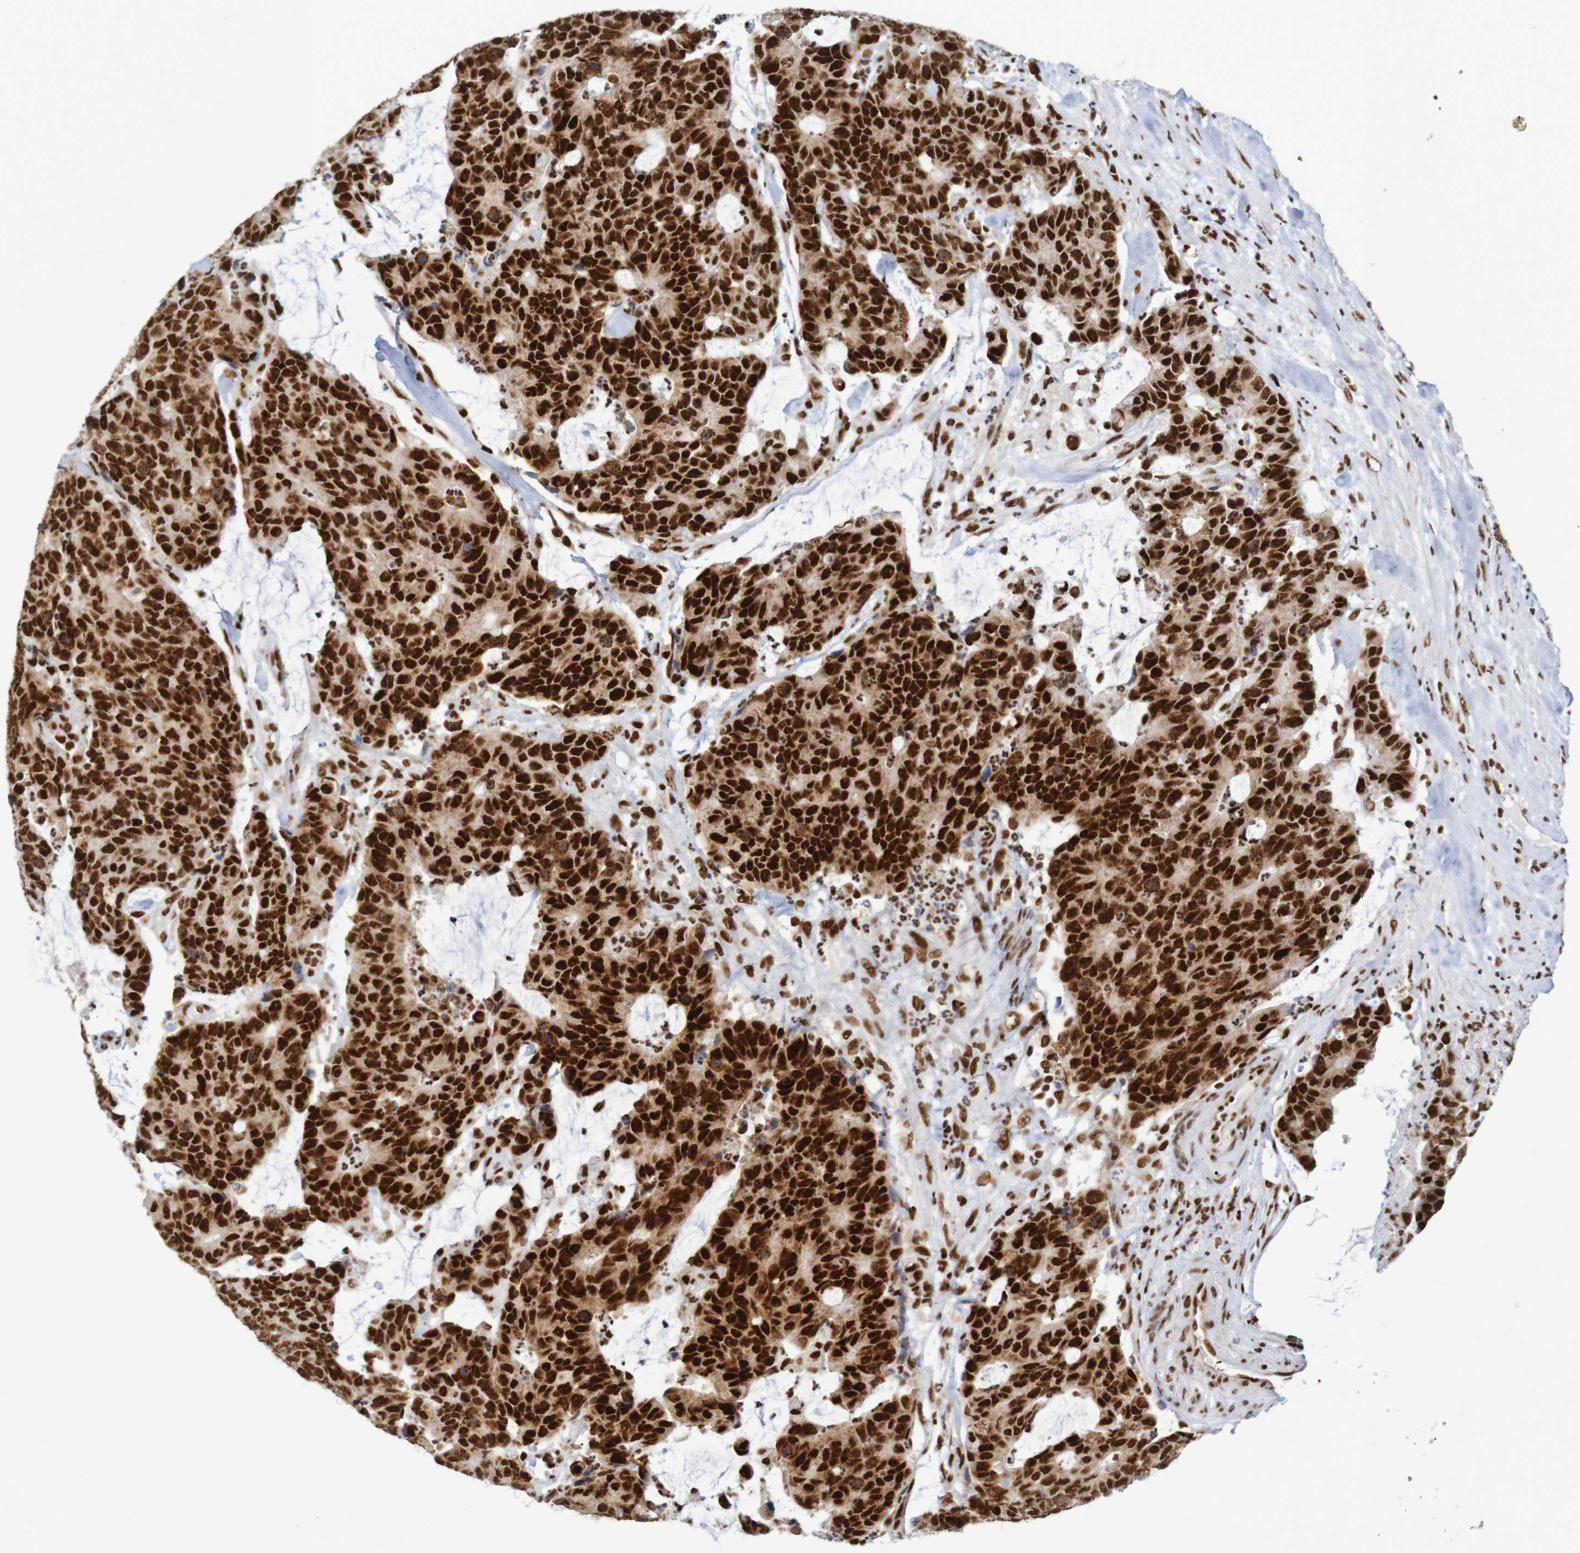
{"staining": {"intensity": "strong", "quantity": ">75%", "location": "nuclear"}, "tissue": "colorectal cancer", "cell_type": "Tumor cells", "image_type": "cancer", "snomed": [{"axis": "morphology", "description": "Adenocarcinoma, NOS"}, {"axis": "topography", "description": "Colon"}], "caption": "Strong nuclear staining for a protein is identified in about >75% of tumor cells of colorectal adenocarcinoma using immunohistochemistry.", "gene": "THRAP3", "patient": {"sex": "female", "age": 86}}